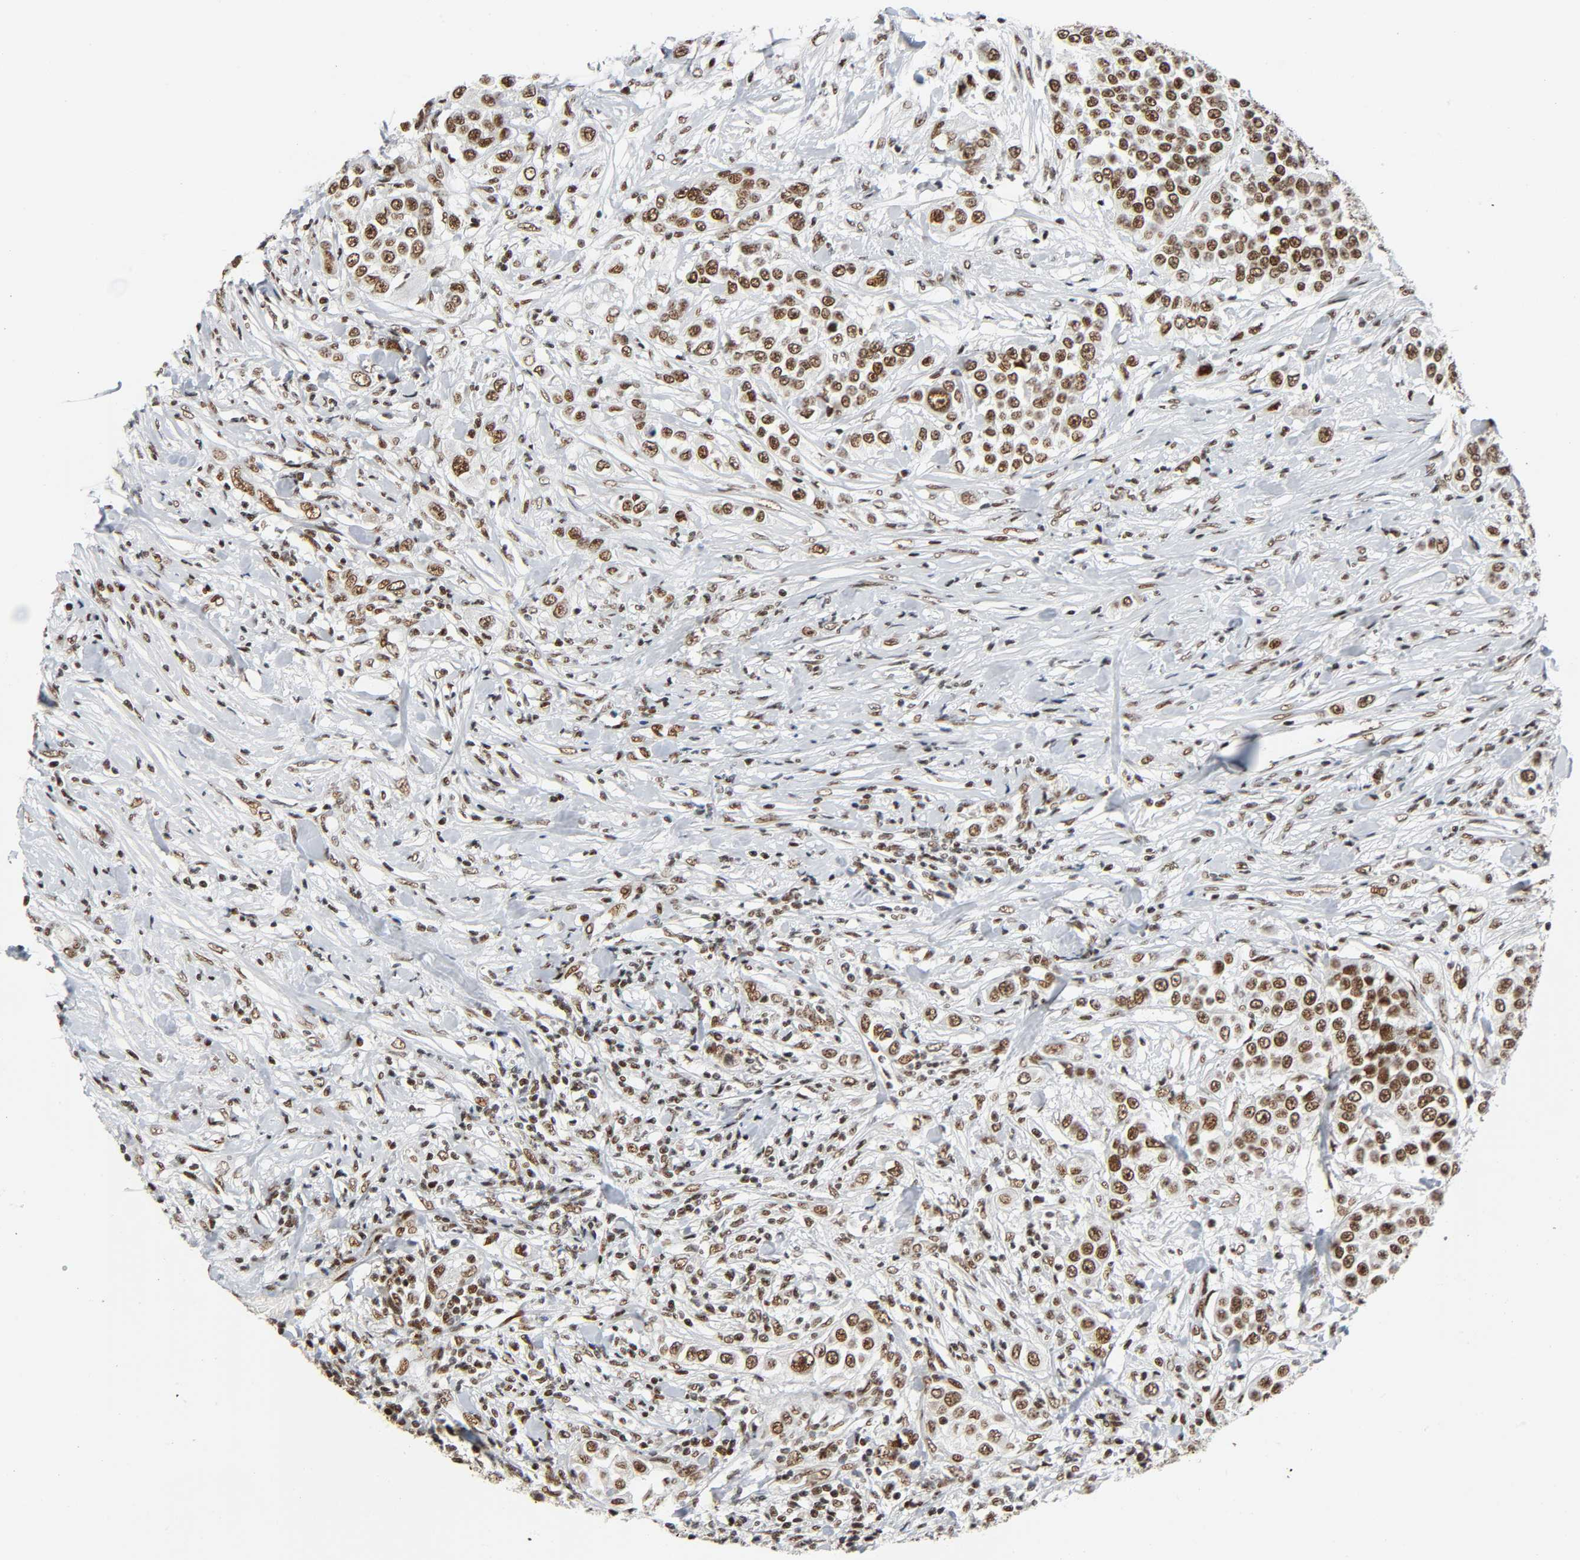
{"staining": {"intensity": "strong", "quantity": ">75%", "location": "nuclear"}, "tissue": "urothelial cancer", "cell_type": "Tumor cells", "image_type": "cancer", "snomed": [{"axis": "morphology", "description": "Urothelial carcinoma, High grade"}, {"axis": "topography", "description": "Urinary bladder"}], "caption": "DAB (3,3'-diaminobenzidine) immunohistochemical staining of human urothelial cancer displays strong nuclear protein expression in approximately >75% of tumor cells. The staining was performed using DAB to visualize the protein expression in brown, while the nuclei were stained in blue with hematoxylin (Magnification: 20x).", "gene": "CDK9", "patient": {"sex": "female", "age": 80}}